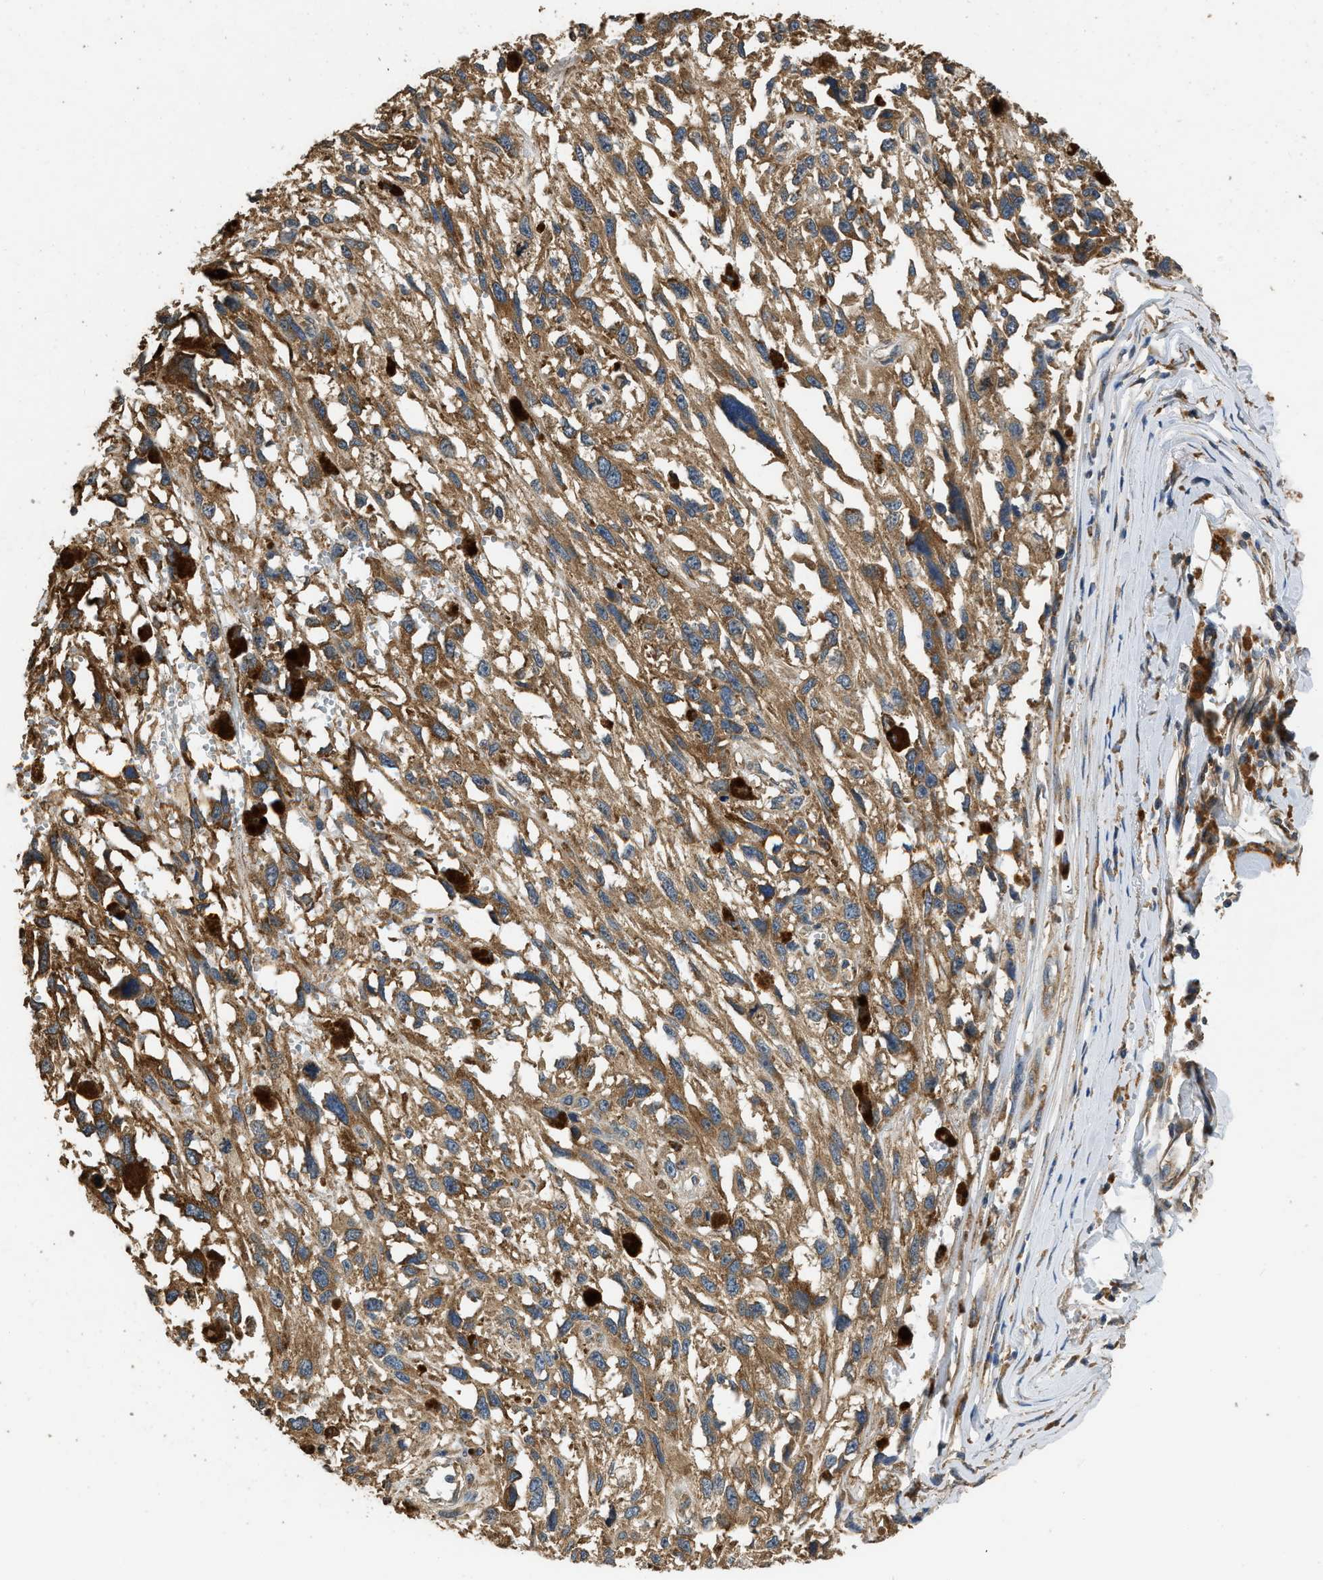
{"staining": {"intensity": "moderate", "quantity": ">75%", "location": "cytoplasmic/membranous"}, "tissue": "melanoma", "cell_type": "Tumor cells", "image_type": "cancer", "snomed": [{"axis": "morphology", "description": "Malignant melanoma, Metastatic site"}, {"axis": "topography", "description": "Lymph node"}], "caption": "A brown stain highlights moderate cytoplasmic/membranous expression of a protein in human melanoma tumor cells. (IHC, brightfield microscopy, high magnification).", "gene": "SLC36A4", "patient": {"sex": "male", "age": 59}}